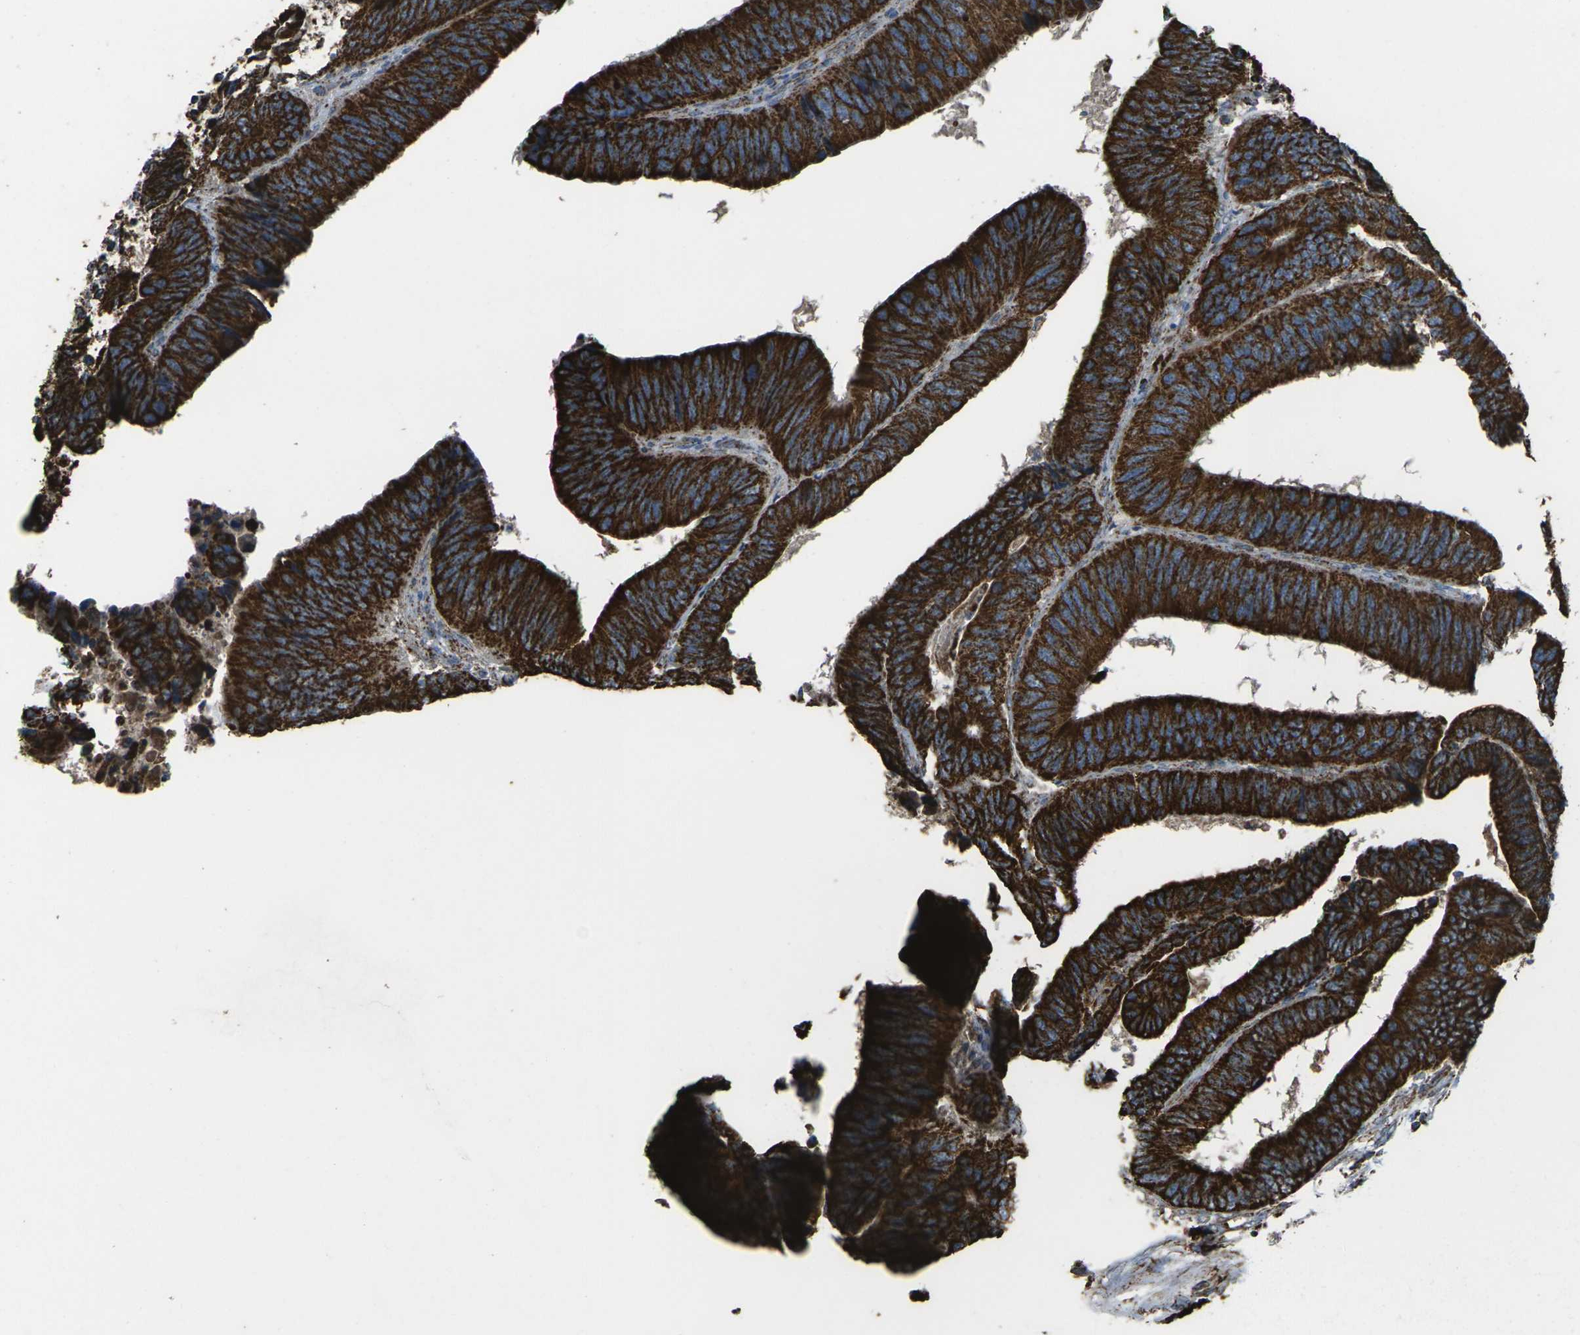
{"staining": {"intensity": "strong", "quantity": ">75%", "location": "cytoplasmic/membranous"}, "tissue": "colorectal cancer", "cell_type": "Tumor cells", "image_type": "cancer", "snomed": [{"axis": "morphology", "description": "Adenocarcinoma, NOS"}, {"axis": "topography", "description": "Colon"}], "caption": "Colorectal cancer (adenocarcinoma) stained with DAB IHC shows high levels of strong cytoplasmic/membranous staining in approximately >75% of tumor cells.", "gene": "KLHL5", "patient": {"sex": "male", "age": 72}}